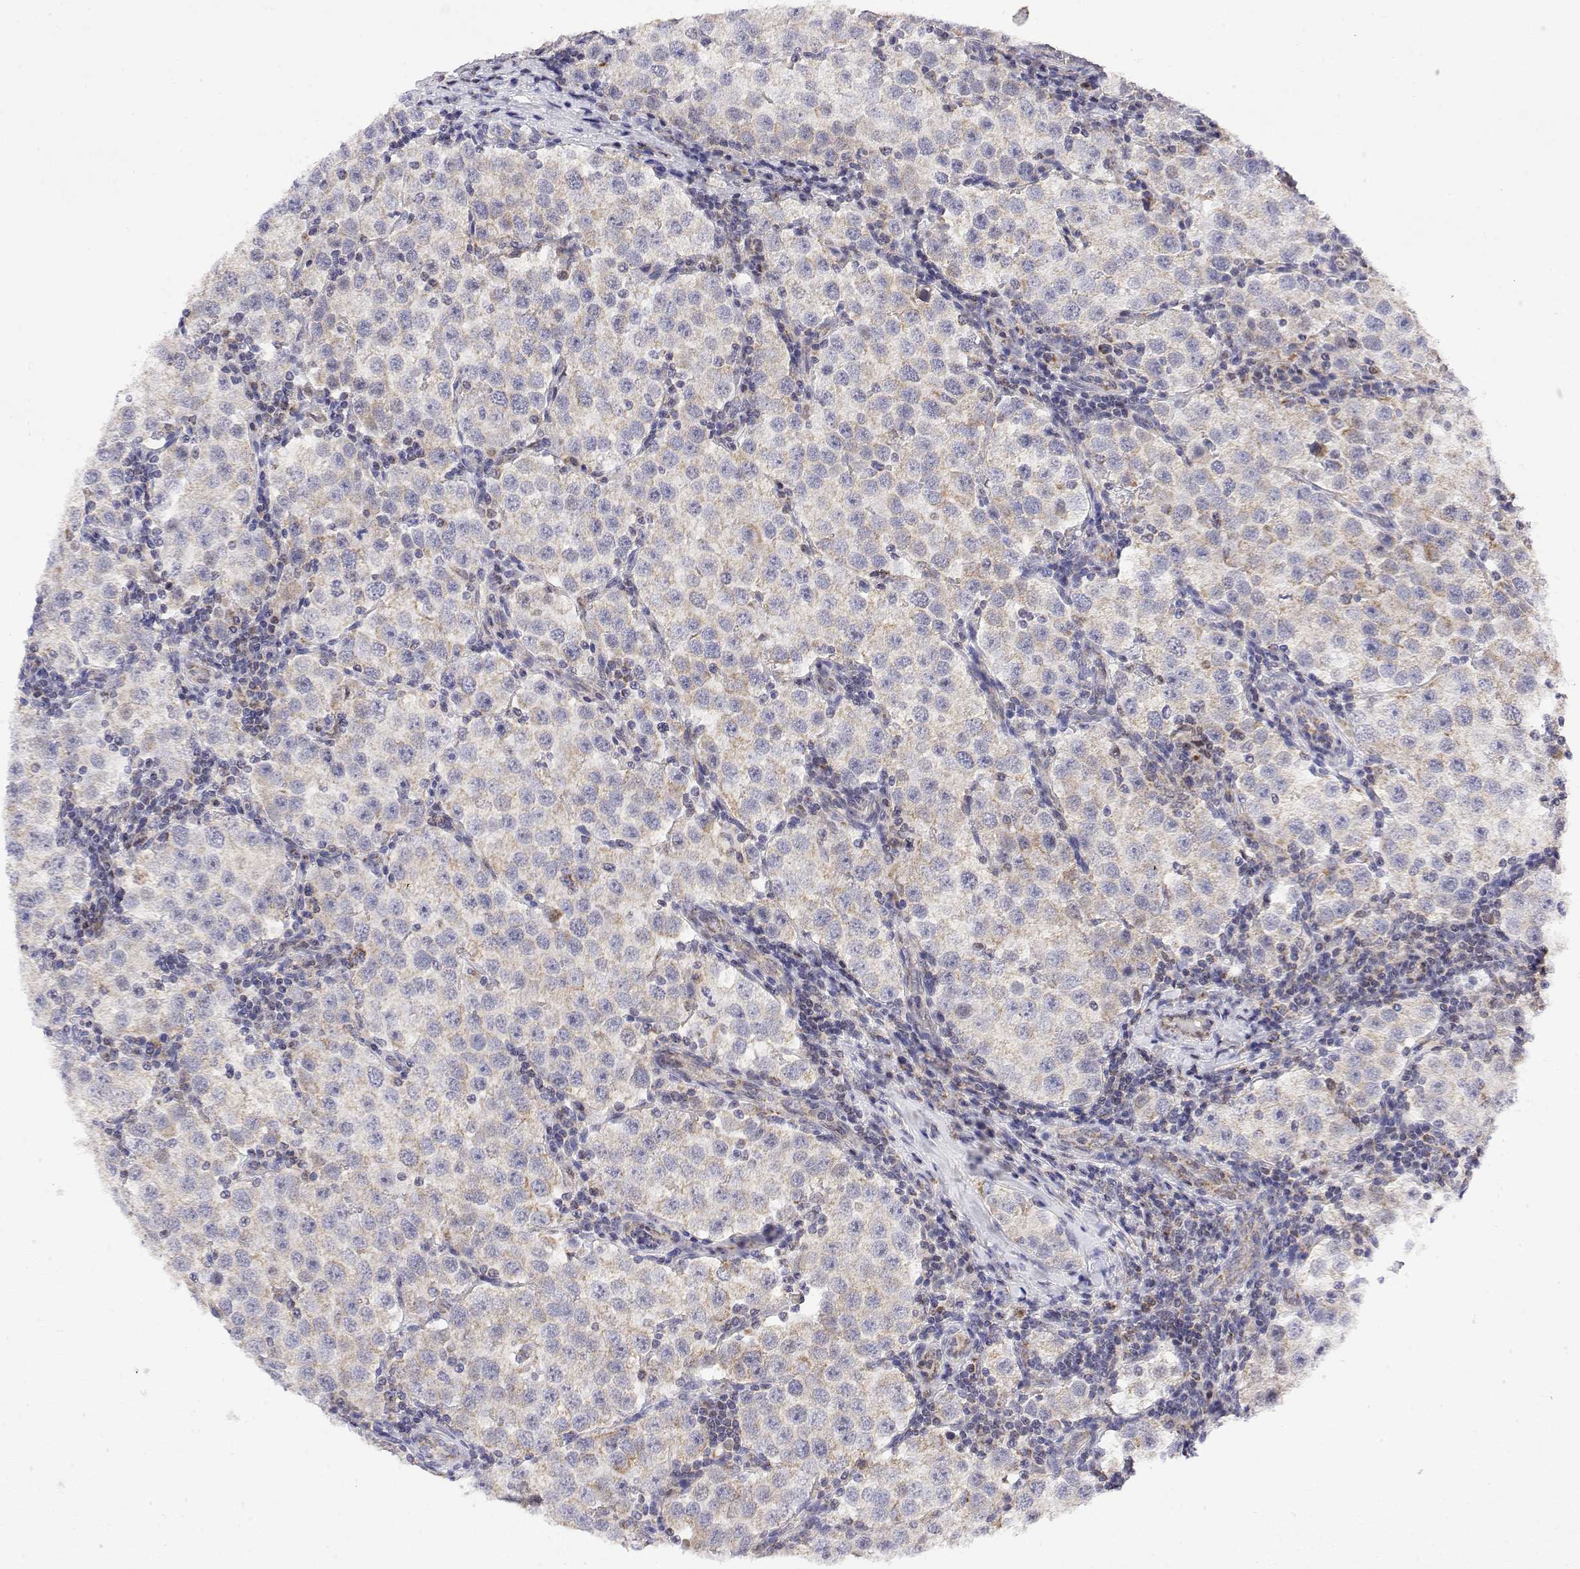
{"staining": {"intensity": "weak", "quantity": "<25%", "location": "cytoplasmic/membranous"}, "tissue": "testis cancer", "cell_type": "Tumor cells", "image_type": "cancer", "snomed": [{"axis": "morphology", "description": "Seminoma, NOS"}, {"axis": "topography", "description": "Testis"}], "caption": "This is an immunohistochemistry (IHC) histopathology image of testis seminoma. There is no expression in tumor cells.", "gene": "GADD45GIP1", "patient": {"sex": "male", "age": 37}}